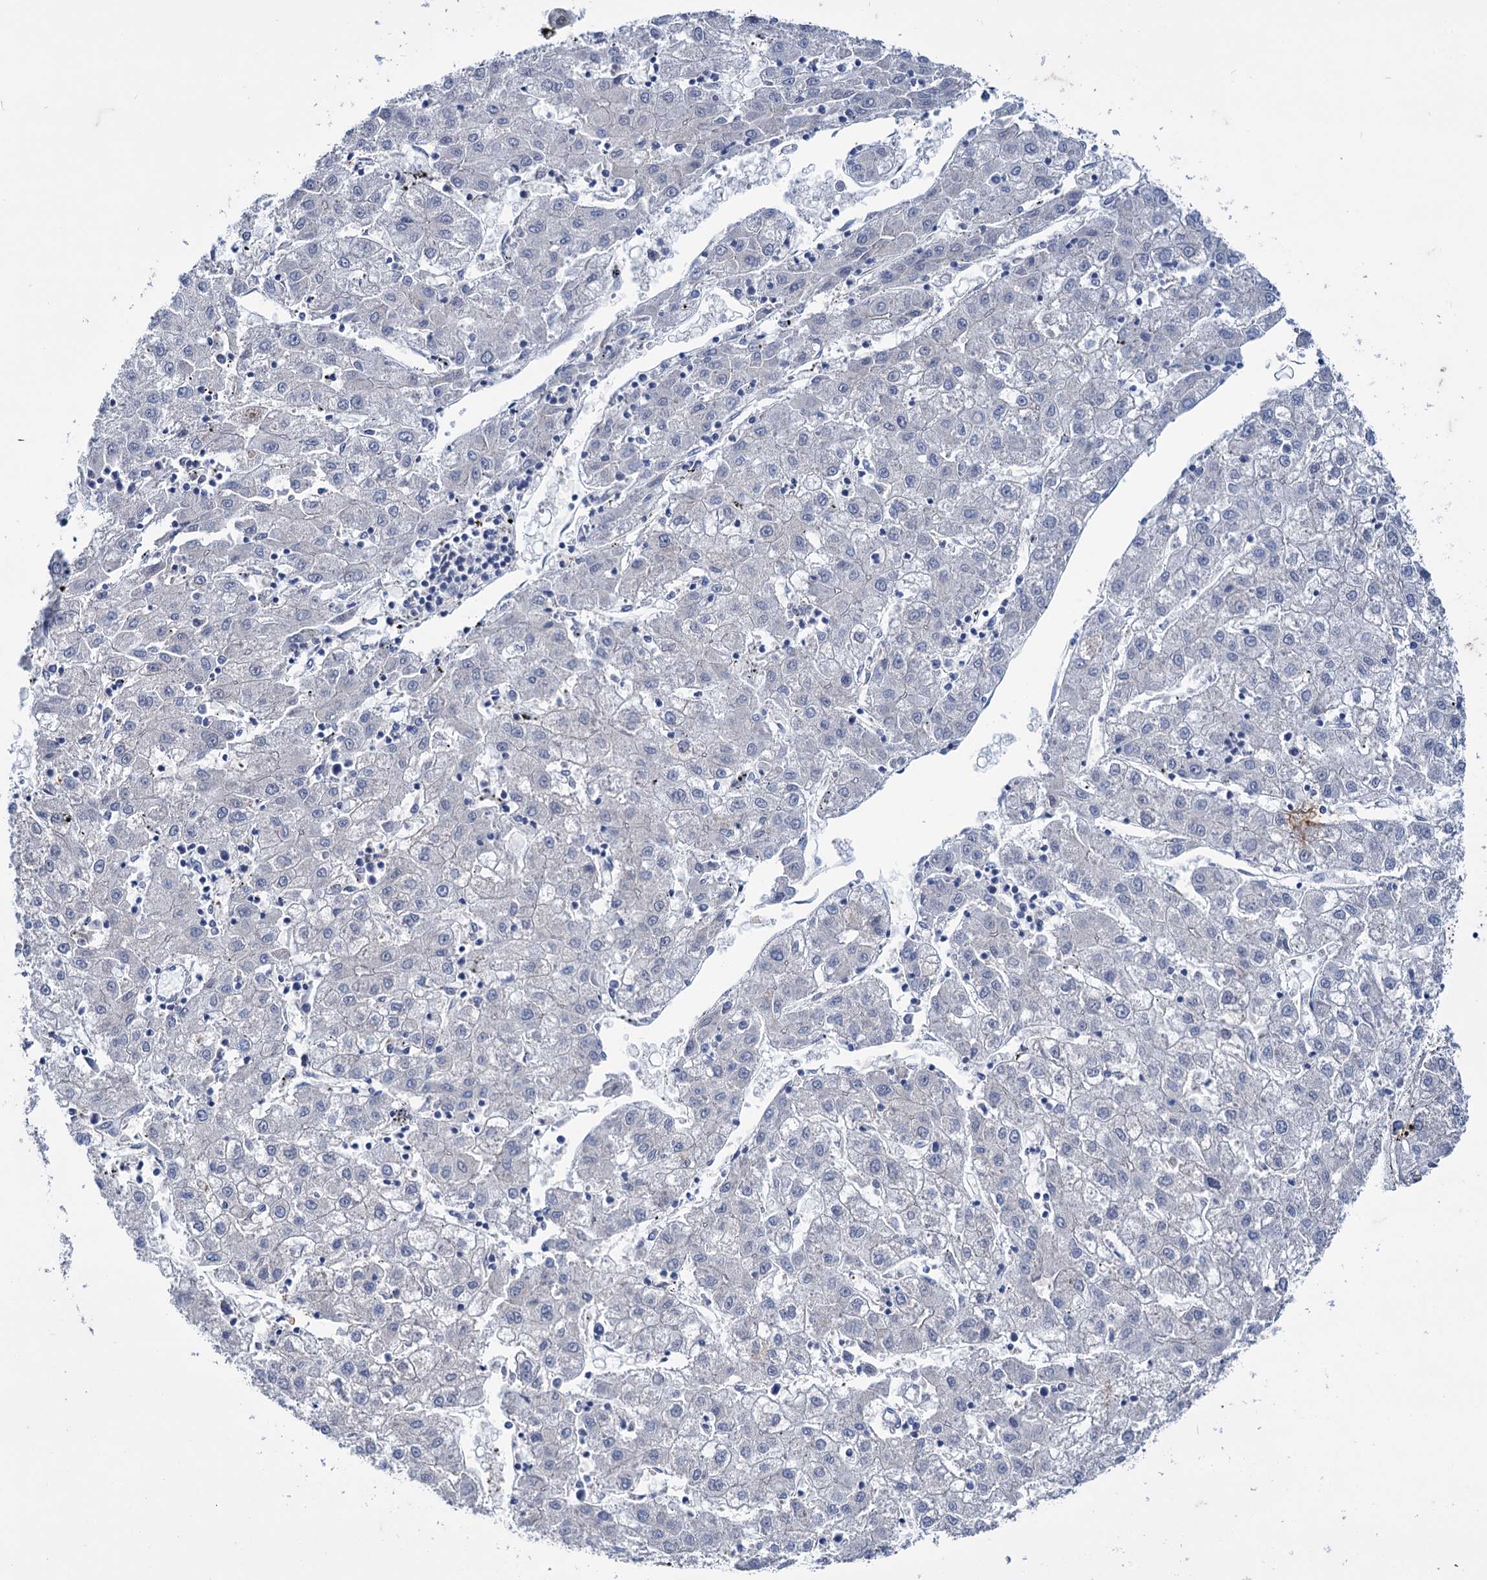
{"staining": {"intensity": "negative", "quantity": "none", "location": "none"}, "tissue": "liver cancer", "cell_type": "Tumor cells", "image_type": "cancer", "snomed": [{"axis": "morphology", "description": "Carcinoma, Hepatocellular, NOS"}, {"axis": "topography", "description": "Liver"}], "caption": "Liver cancer stained for a protein using IHC shows no staining tumor cells.", "gene": "MID1IP1", "patient": {"sex": "male", "age": 72}}